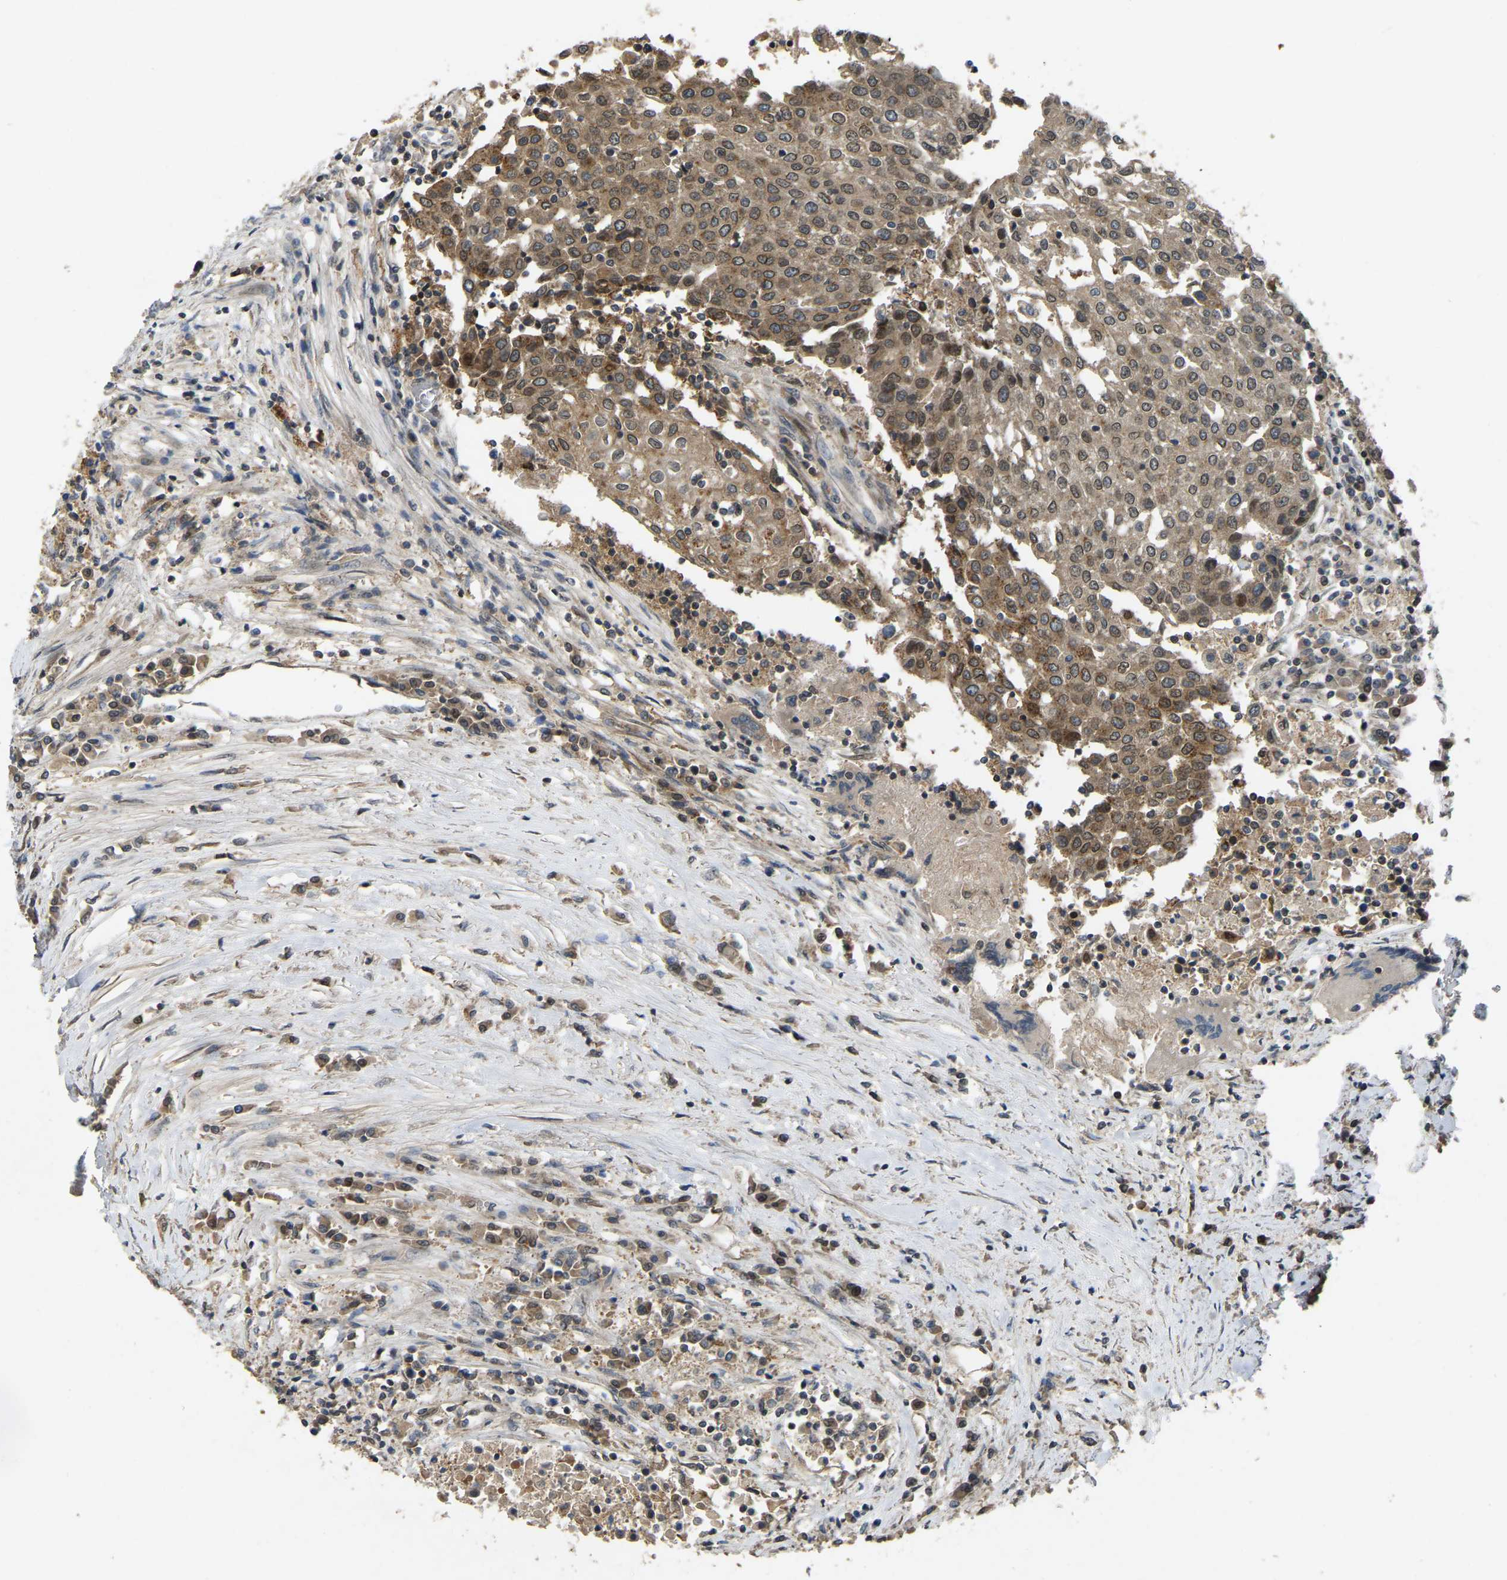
{"staining": {"intensity": "moderate", "quantity": ">75%", "location": "cytoplasmic/membranous,nuclear"}, "tissue": "urothelial cancer", "cell_type": "Tumor cells", "image_type": "cancer", "snomed": [{"axis": "morphology", "description": "Urothelial carcinoma, High grade"}, {"axis": "topography", "description": "Urinary bladder"}], "caption": "A brown stain shows moderate cytoplasmic/membranous and nuclear staining of a protein in human high-grade urothelial carcinoma tumor cells. (Brightfield microscopy of DAB IHC at high magnification).", "gene": "KIAA1549", "patient": {"sex": "female", "age": 85}}